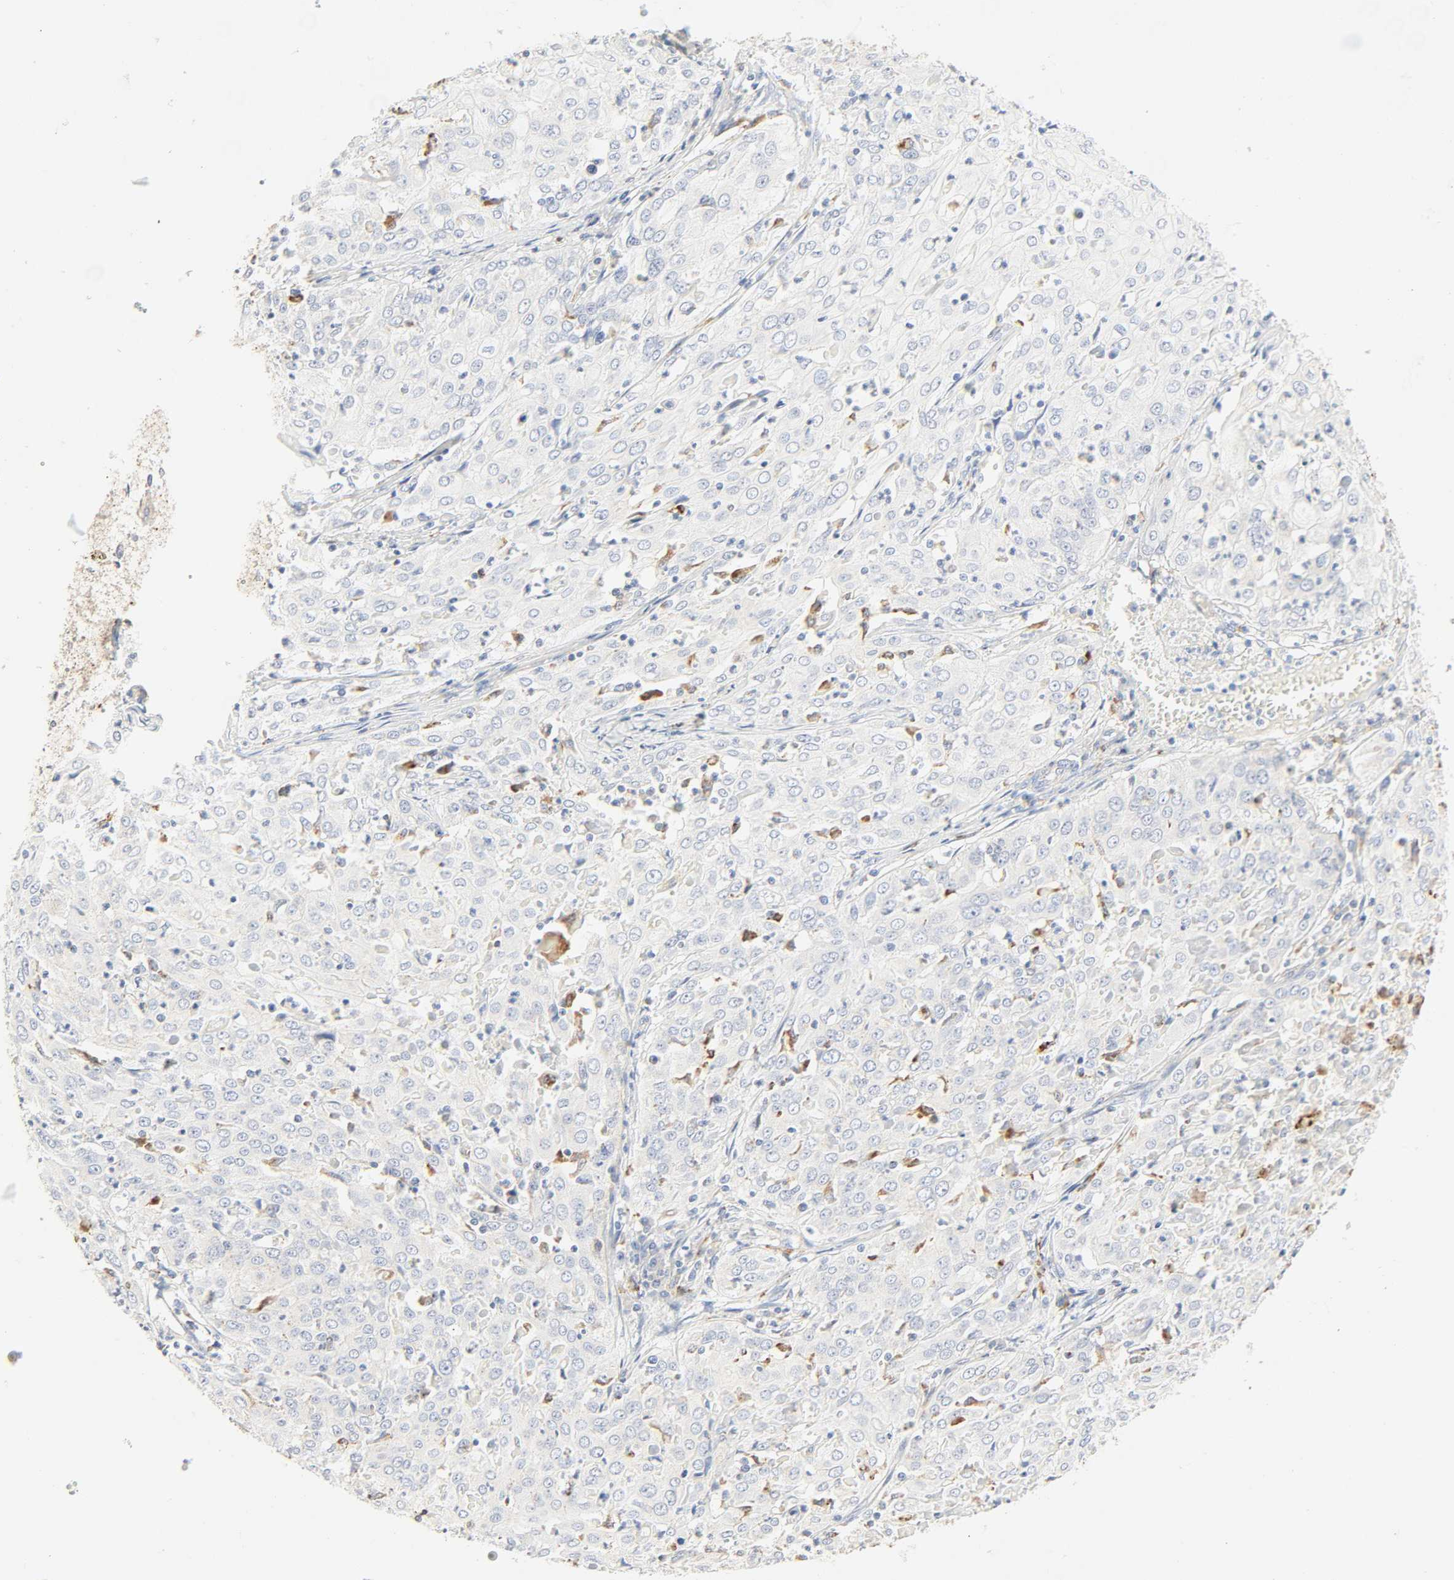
{"staining": {"intensity": "negative", "quantity": "none", "location": "none"}, "tissue": "cervical cancer", "cell_type": "Tumor cells", "image_type": "cancer", "snomed": [{"axis": "morphology", "description": "Squamous cell carcinoma, NOS"}, {"axis": "topography", "description": "Cervix"}], "caption": "A high-resolution micrograph shows immunohistochemistry (IHC) staining of squamous cell carcinoma (cervical), which reveals no significant positivity in tumor cells. The staining was performed using DAB (3,3'-diaminobenzidine) to visualize the protein expression in brown, while the nuclei were stained in blue with hematoxylin (Magnification: 20x).", "gene": "CAMK2A", "patient": {"sex": "female", "age": 39}}